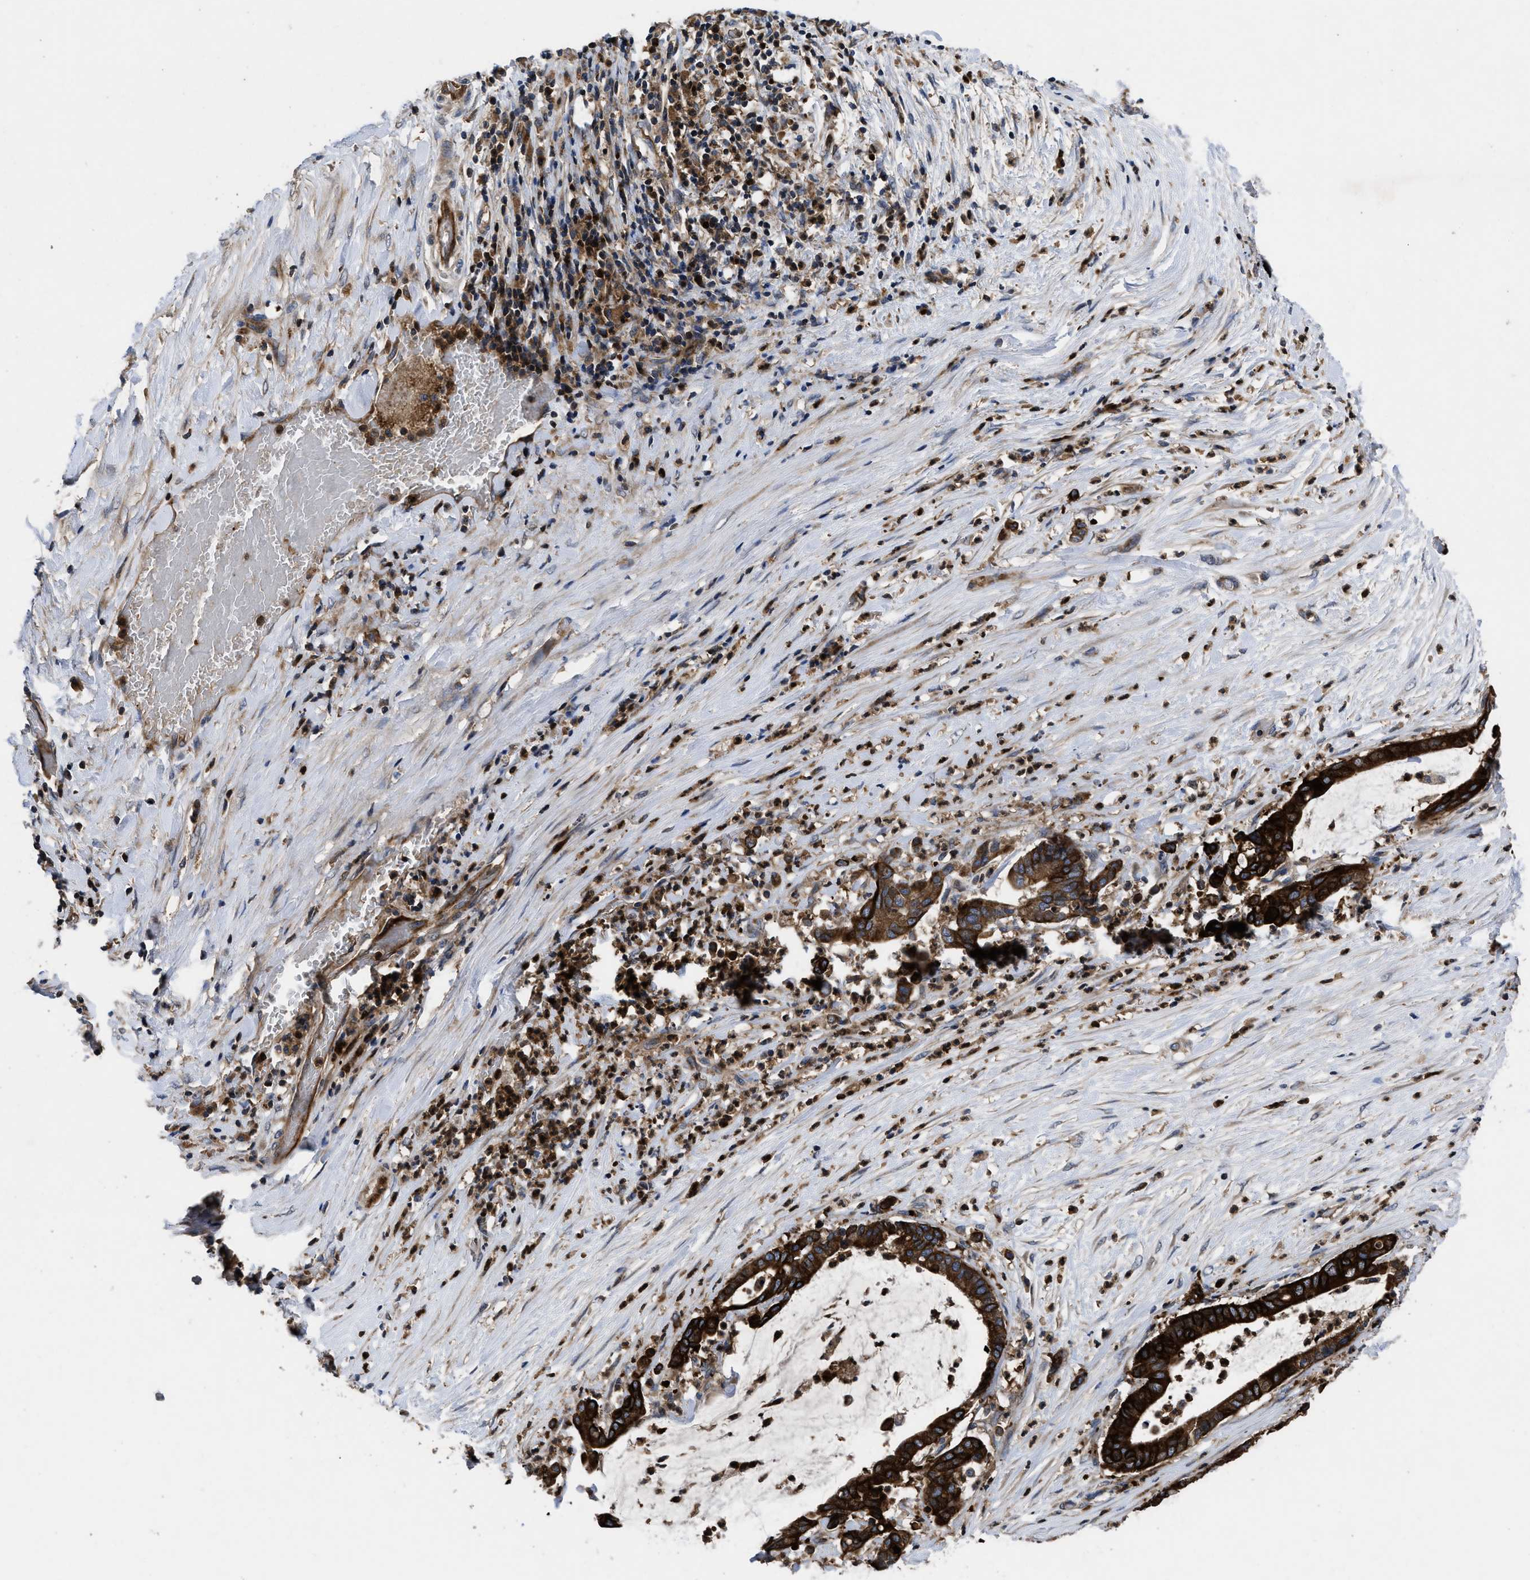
{"staining": {"intensity": "strong", "quantity": ">75%", "location": "cytoplasmic/membranous"}, "tissue": "pancreatic cancer", "cell_type": "Tumor cells", "image_type": "cancer", "snomed": [{"axis": "morphology", "description": "Adenocarcinoma, NOS"}, {"axis": "topography", "description": "Pancreas"}], "caption": "Pancreatic cancer stained with DAB immunohistochemistry exhibits high levels of strong cytoplasmic/membranous staining in approximately >75% of tumor cells.", "gene": "YBEY", "patient": {"sex": "male", "age": 41}}